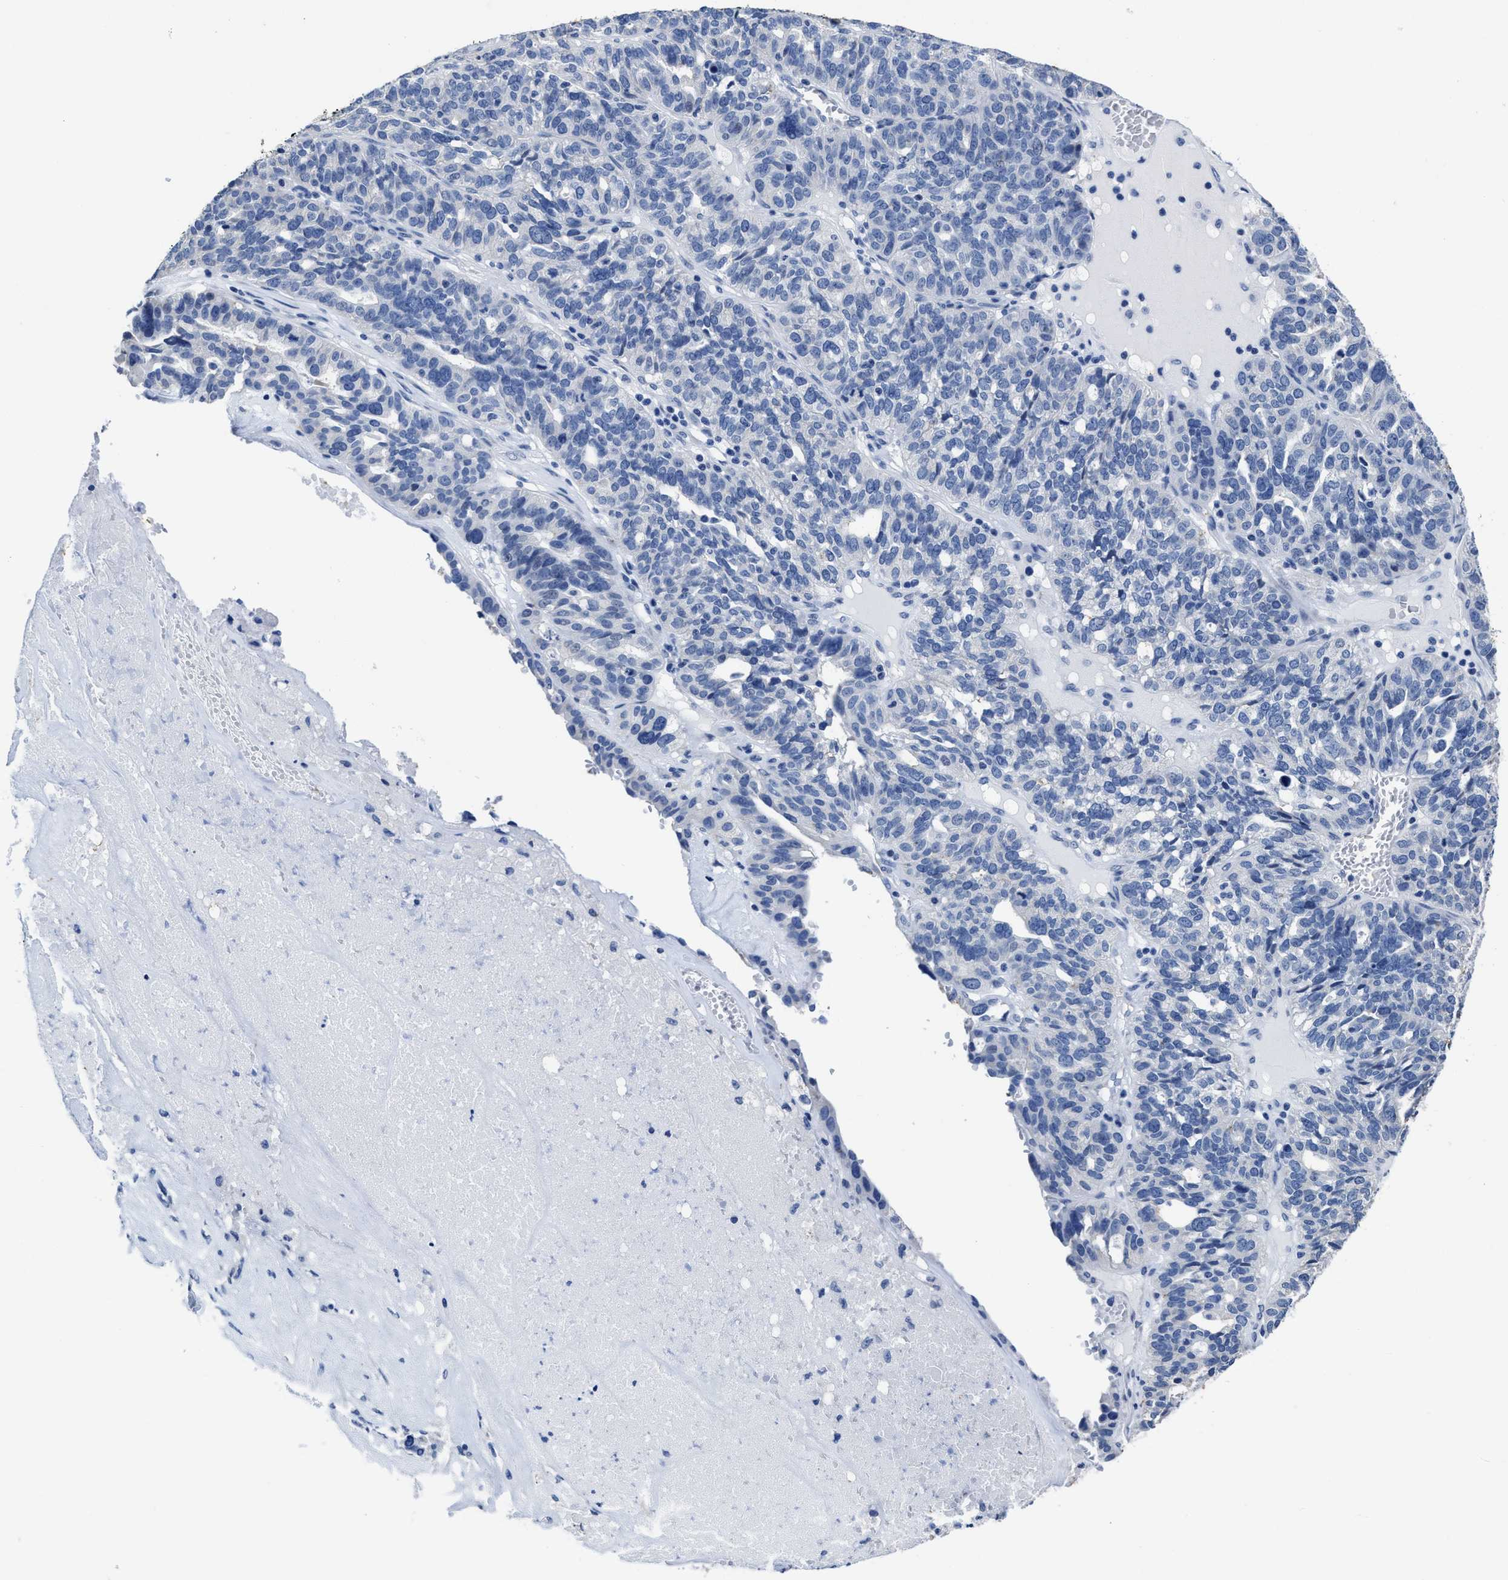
{"staining": {"intensity": "negative", "quantity": "none", "location": "none"}, "tissue": "ovarian cancer", "cell_type": "Tumor cells", "image_type": "cancer", "snomed": [{"axis": "morphology", "description": "Cystadenocarcinoma, serous, NOS"}, {"axis": "topography", "description": "Ovary"}], "caption": "Immunohistochemical staining of serous cystadenocarcinoma (ovarian) demonstrates no significant staining in tumor cells.", "gene": "HOOK1", "patient": {"sex": "female", "age": 59}}